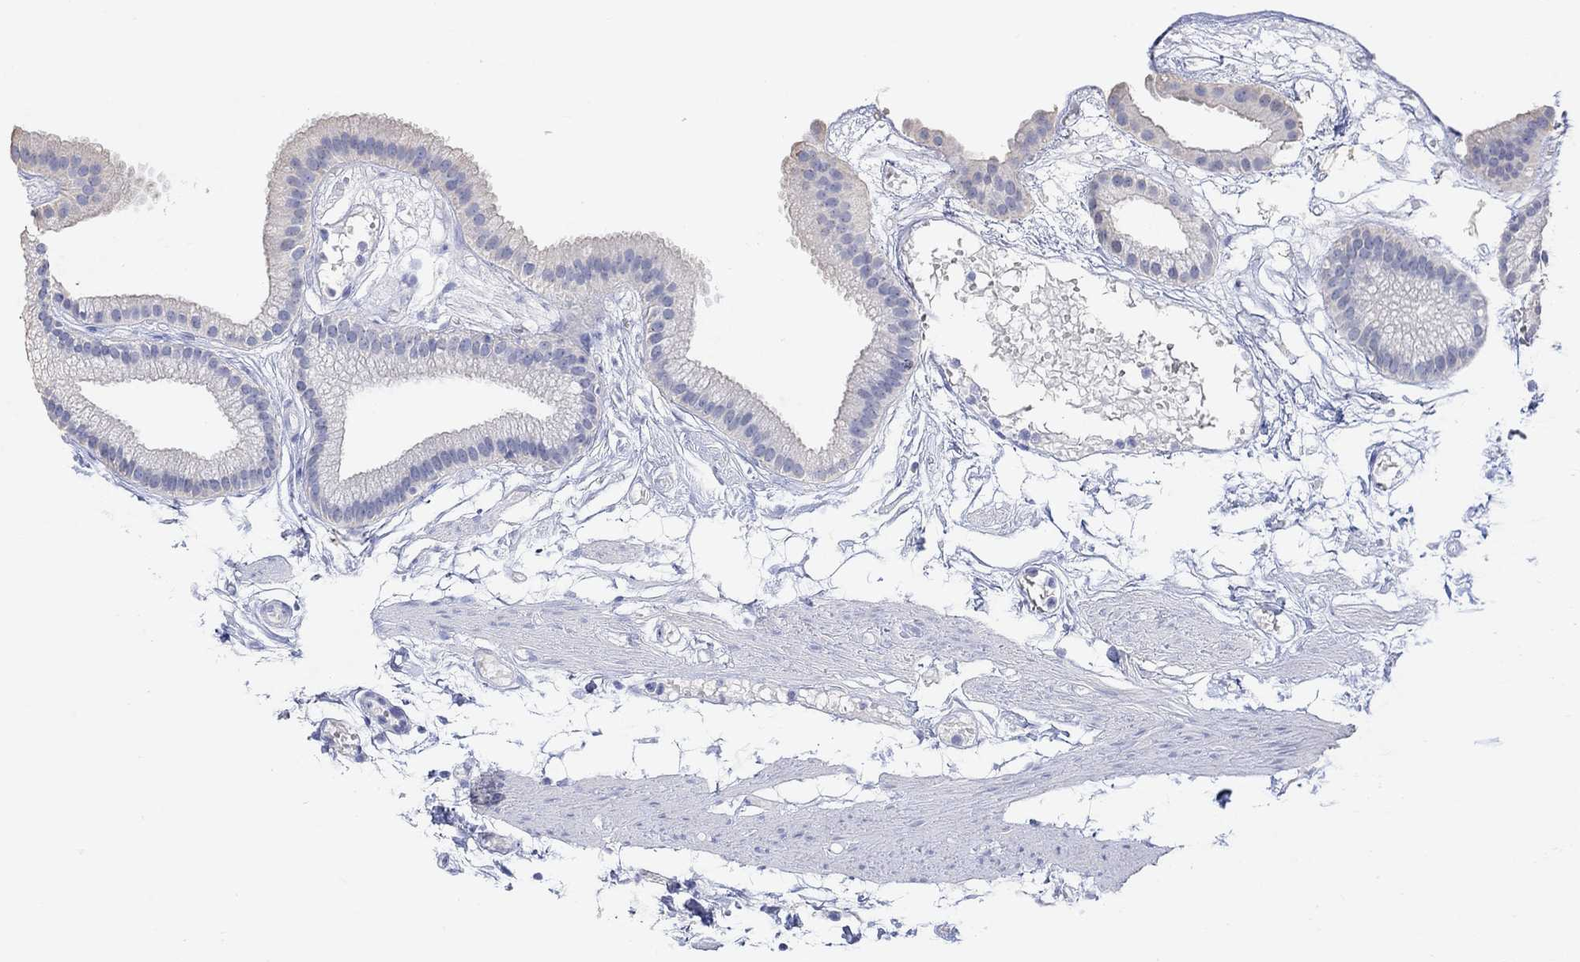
{"staining": {"intensity": "negative", "quantity": "none", "location": "none"}, "tissue": "gallbladder", "cell_type": "Glandular cells", "image_type": "normal", "snomed": [{"axis": "morphology", "description": "Normal tissue, NOS"}, {"axis": "topography", "description": "Gallbladder"}], "caption": "Immunohistochemical staining of benign gallbladder demonstrates no significant expression in glandular cells.", "gene": "TYR", "patient": {"sex": "female", "age": 45}}